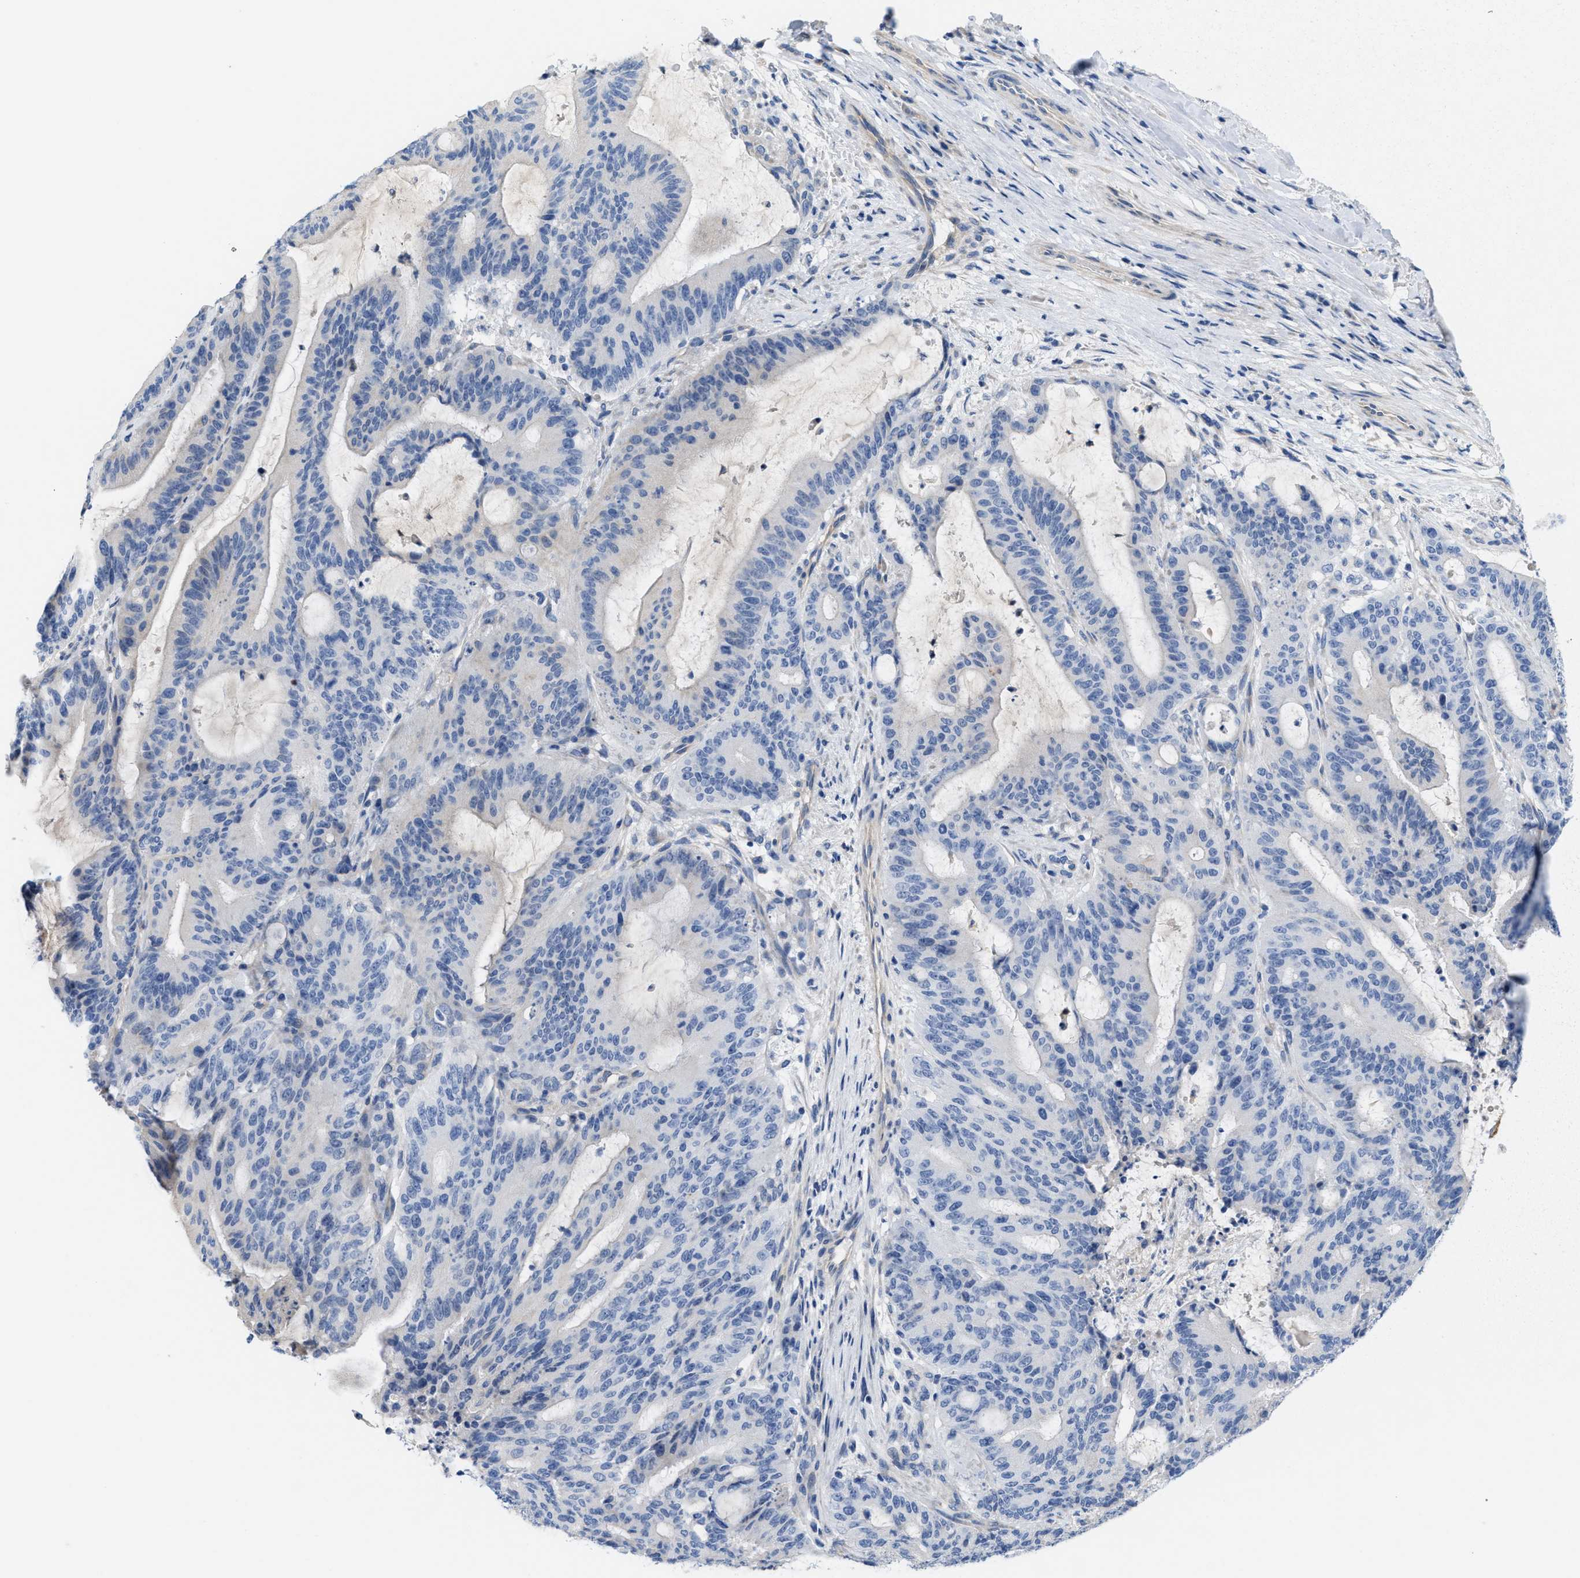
{"staining": {"intensity": "negative", "quantity": "none", "location": "none"}, "tissue": "liver cancer", "cell_type": "Tumor cells", "image_type": "cancer", "snomed": [{"axis": "morphology", "description": "Normal tissue, NOS"}, {"axis": "morphology", "description": "Cholangiocarcinoma"}, {"axis": "topography", "description": "Liver"}, {"axis": "topography", "description": "Peripheral nerve tissue"}], "caption": "The image demonstrates no significant positivity in tumor cells of liver cholangiocarcinoma.", "gene": "CPA2", "patient": {"sex": "female", "age": 73}}